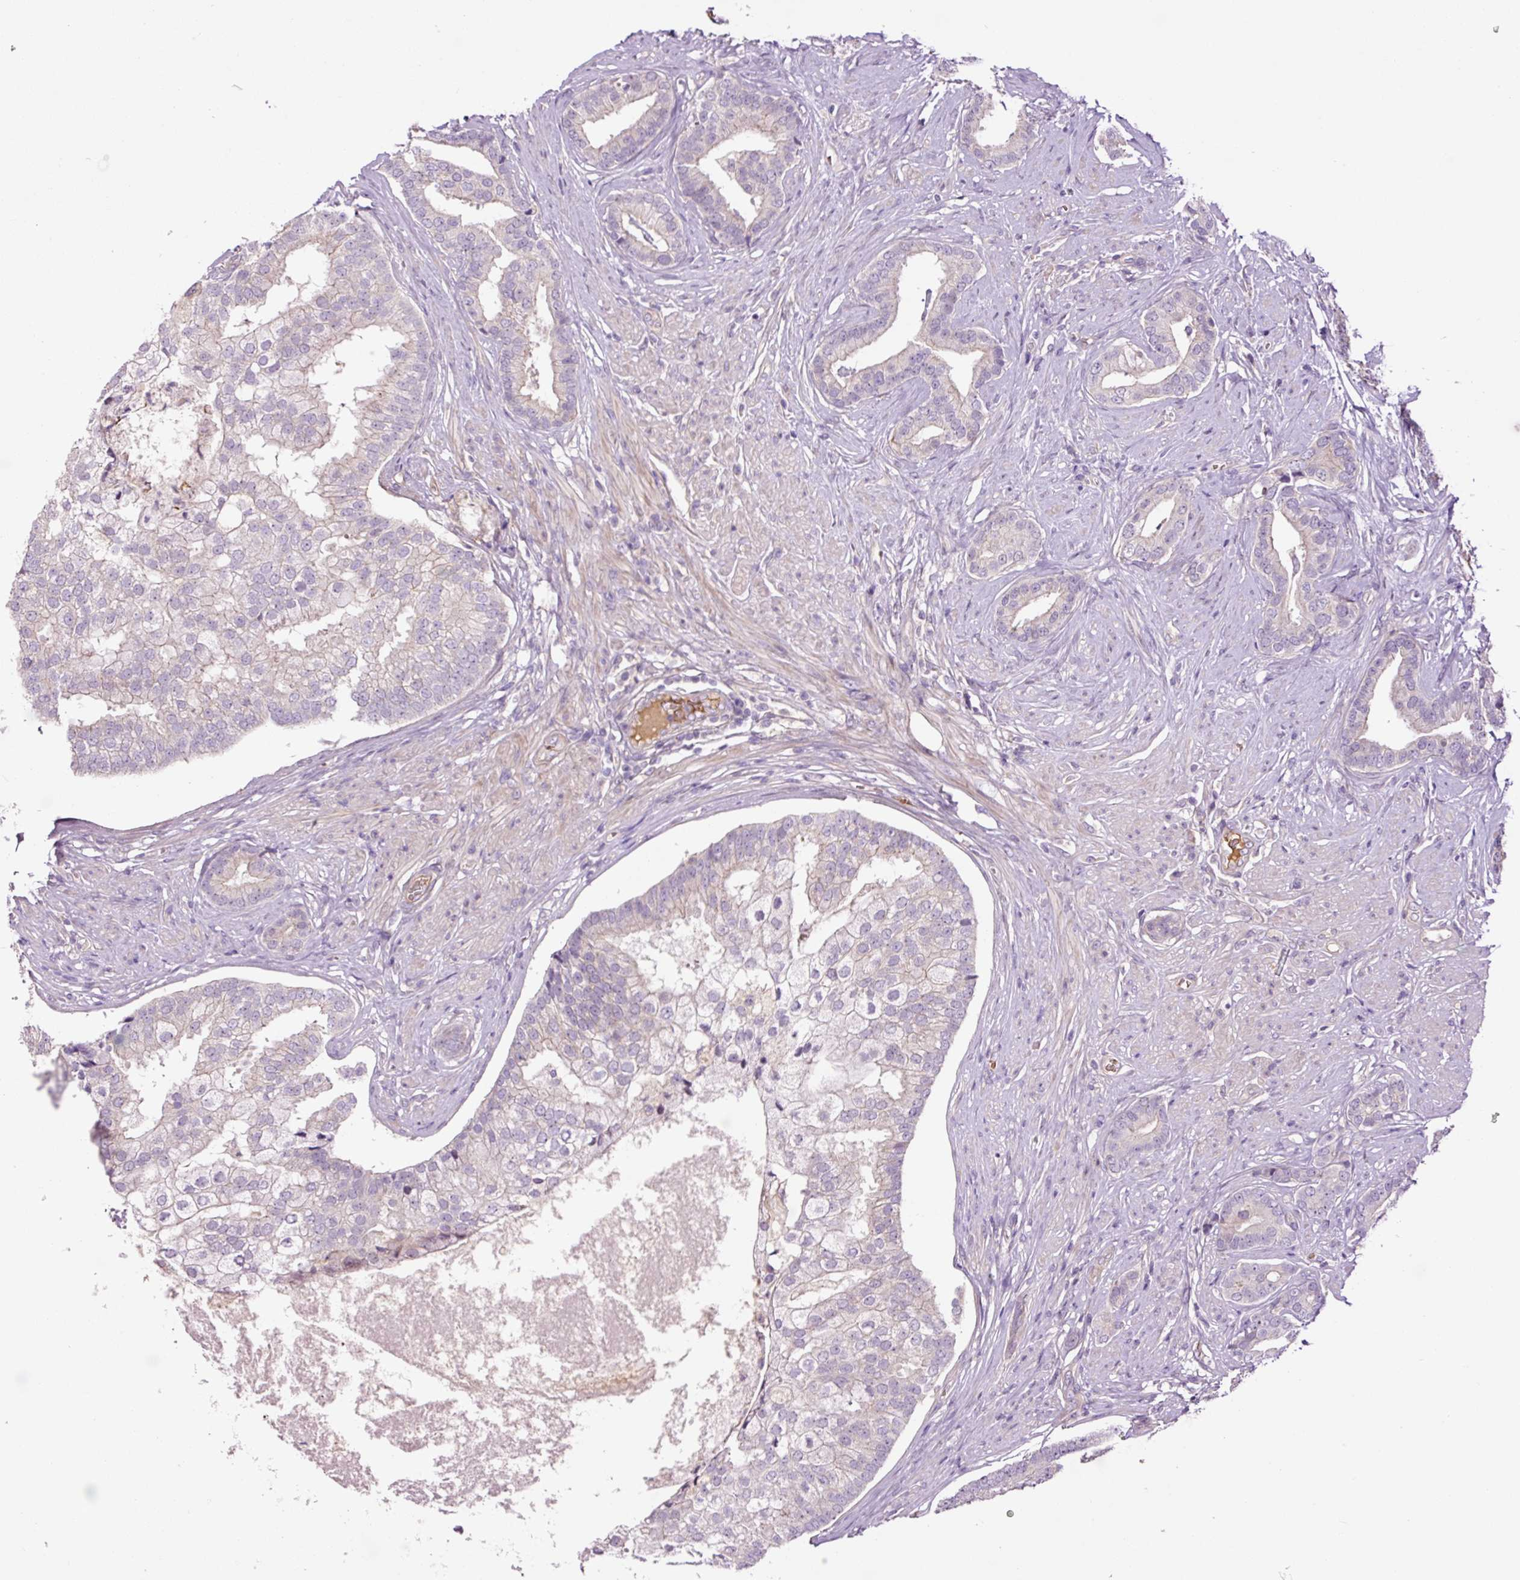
{"staining": {"intensity": "negative", "quantity": "none", "location": "none"}, "tissue": "prostate cancer", "cell_type": "Tumor cells", "image_type": "cancer", "snomed": [{"axis": "morphology", "description": "Adenocarcinoma, High grade"}, {"axis": "topography", "description": "Prostate"}], "caption": "Immunohistochemistry (IHC) image of neoplastic tissue: human prostate cancer (adenocarcinoma (high-grade)) stained with DAB displays no significant protein staining in tumor cells. (Brightfield microscopy of DAB (3,3'-diaminobenzidine) IHC at high magnification).", "gene": "TMEM235", "patient": {"sex": "male", "age": 55}}